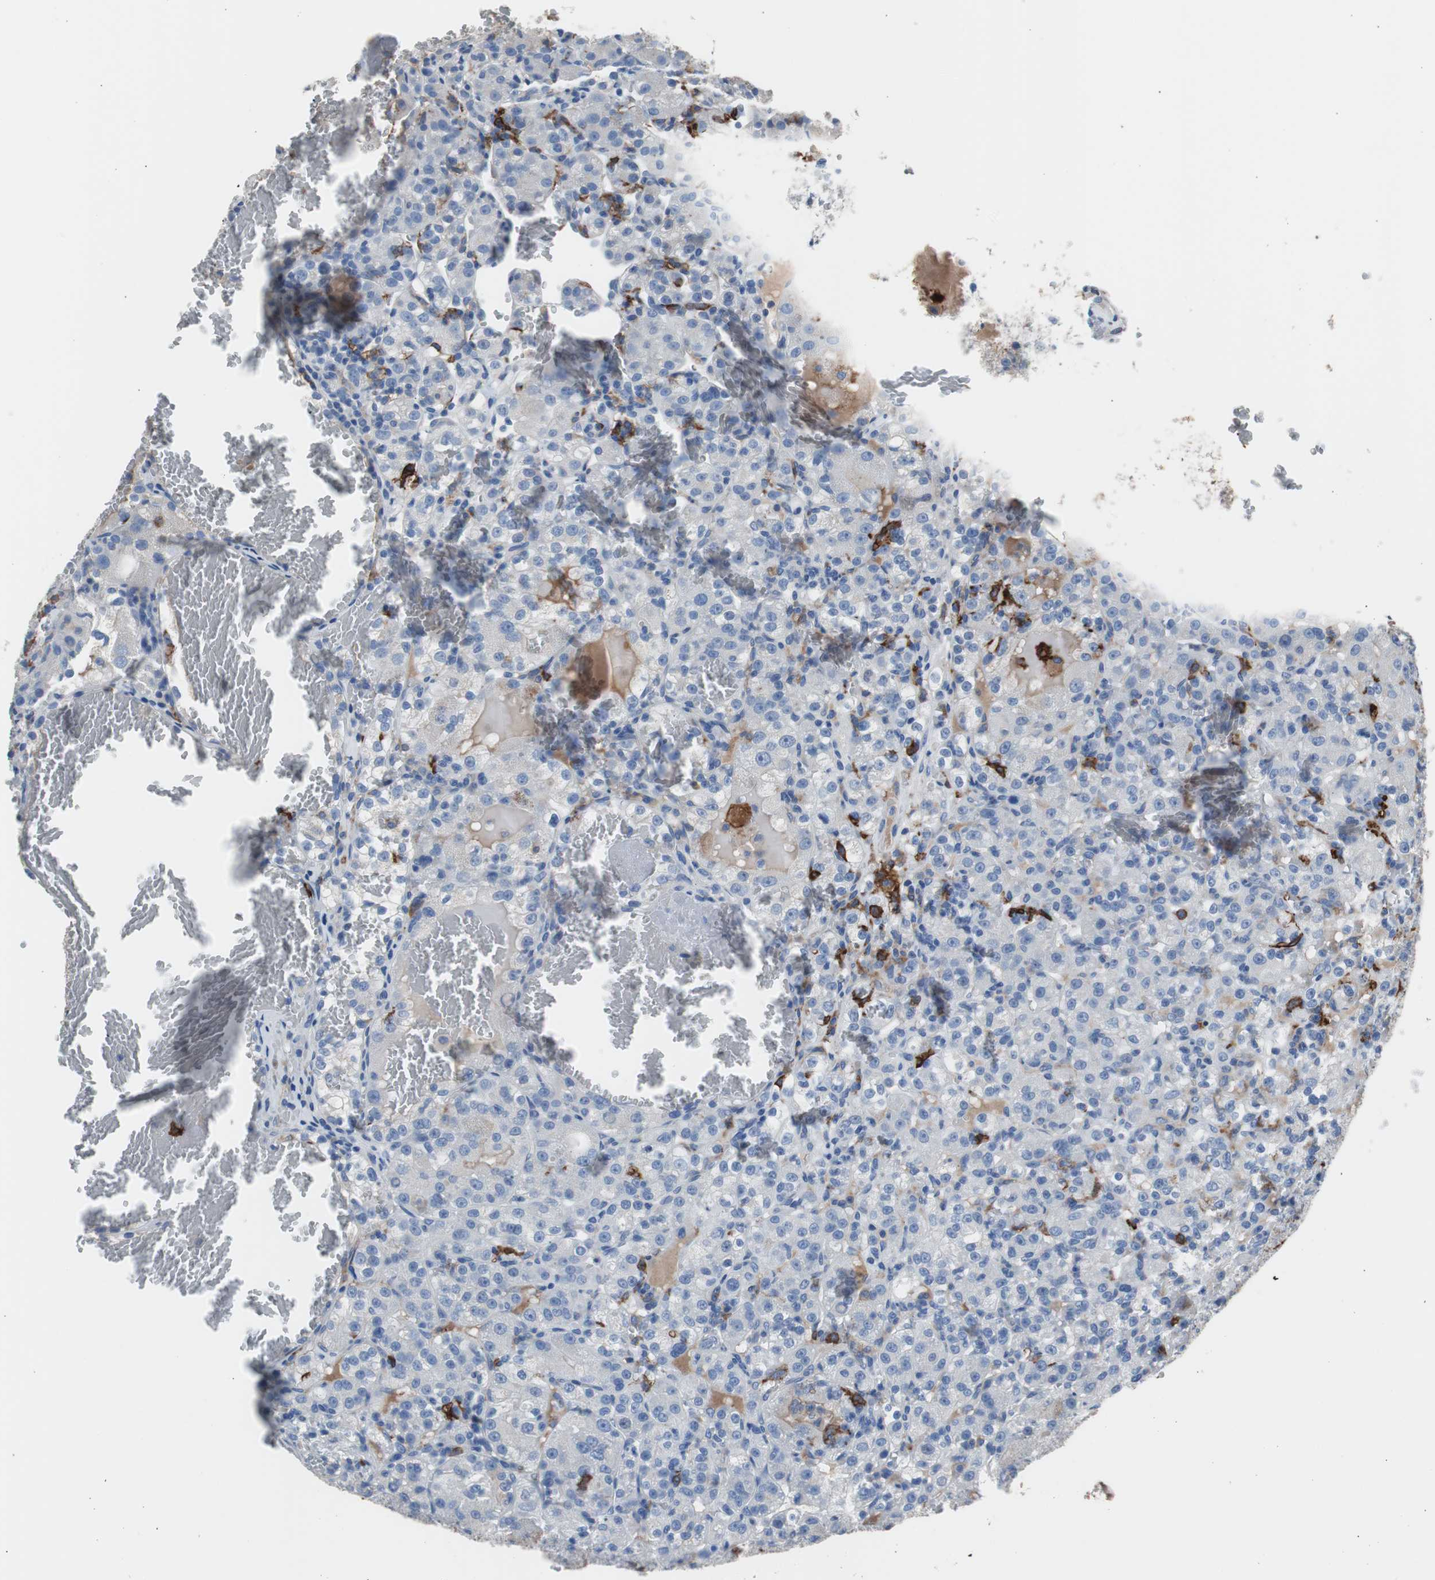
{"staining": {"intensity": "negative", "quantity": "none", "location": "none"}, "tissue": "renal cancer", "cell_type": "Tumor cells", "image_type": "cancer", "snomed": [{"axis": "morphology", "description": "Normal tissue, NOS"}, {"axis": "morphology", "description": "Adenocarcinoma, NOS"}, {"axis": "topography", "description": "Kidney"}], "caption": "This is an immunohistochemistry (IHC) histopathology image of human renal adenocarcinoma. There is no staining in tumor cells.", "gene": "FCGR2B", "patient": {"sex": "male", "age": 61}}